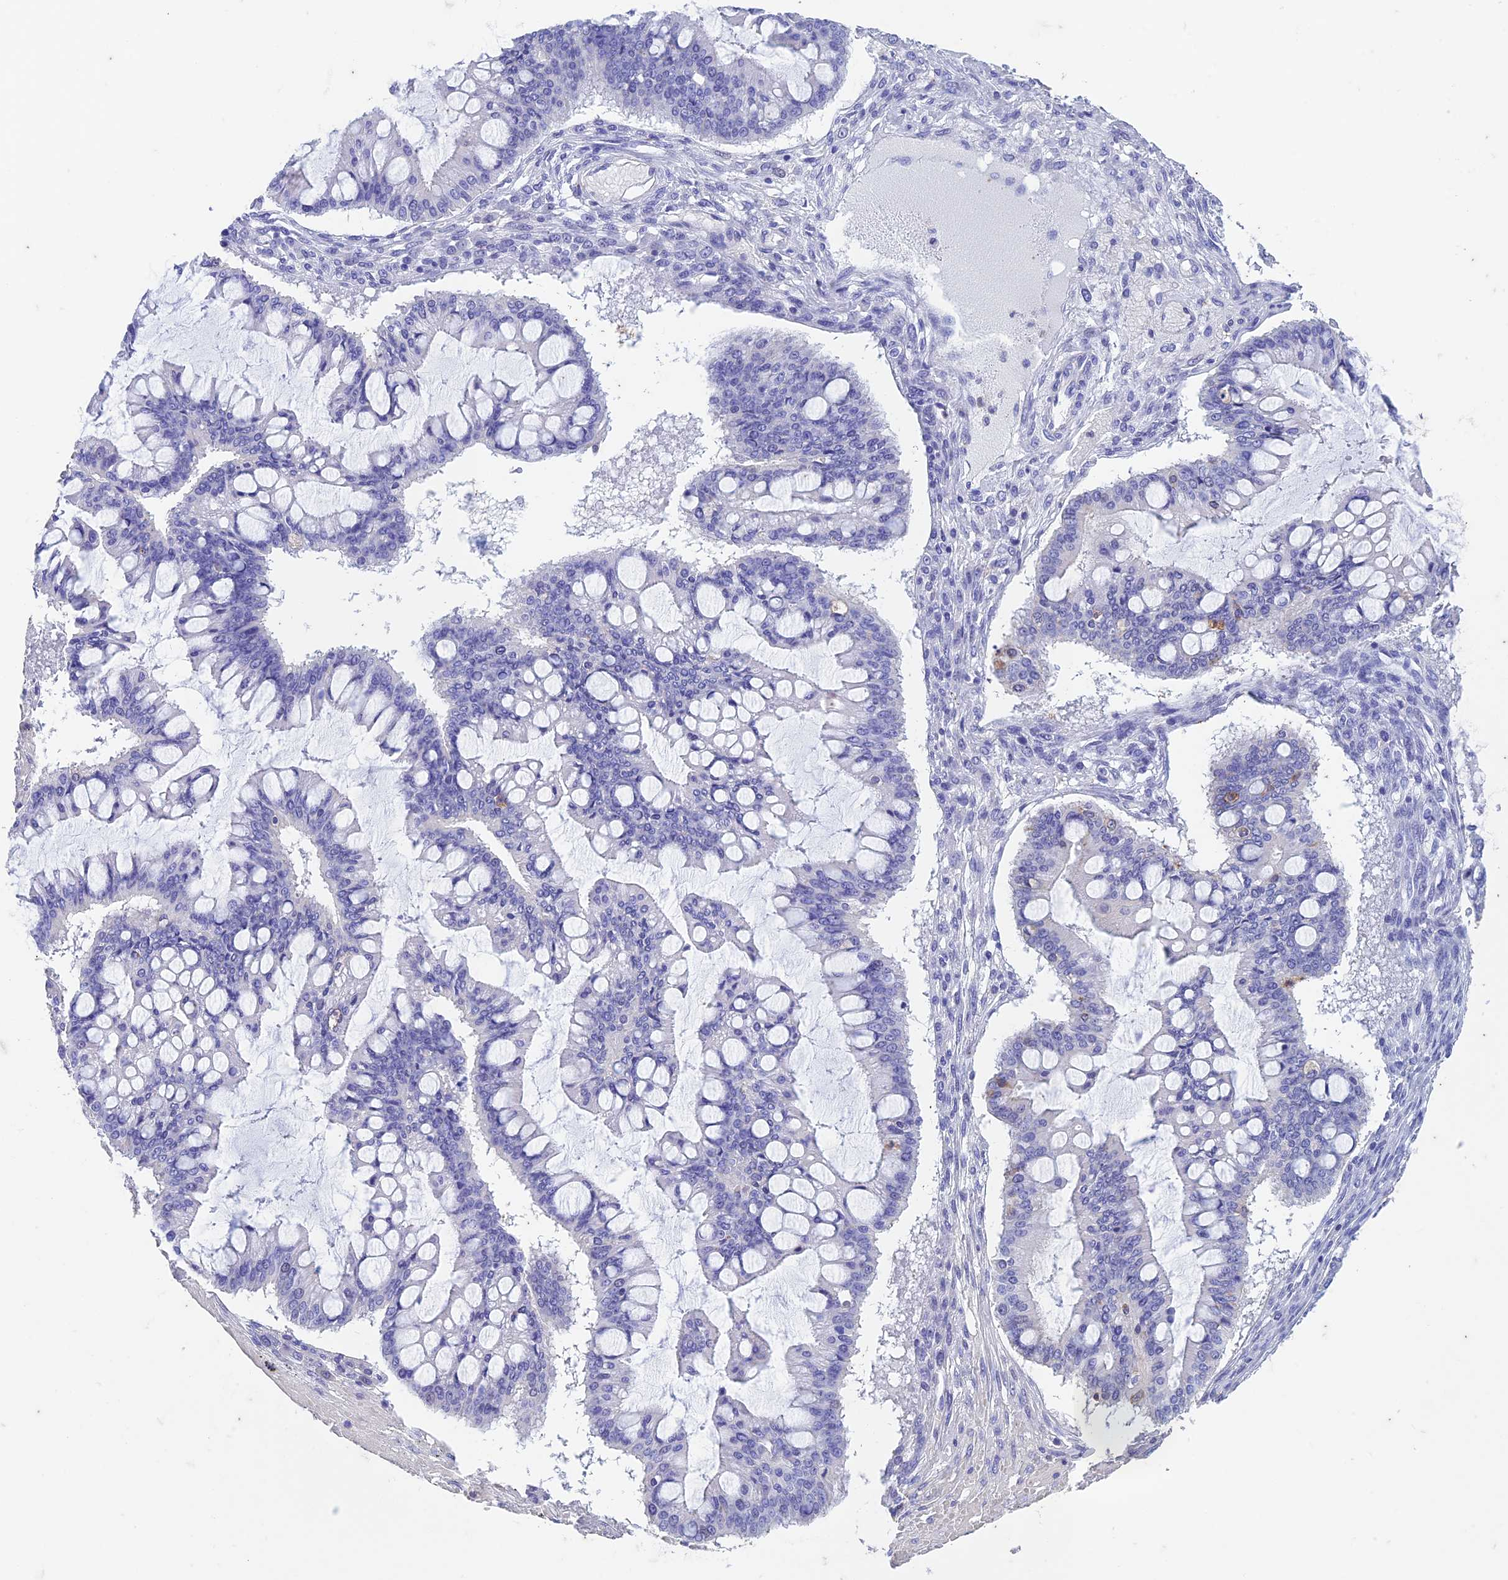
{"staining": {"intensity": "negative", "quantity": "none", "location": "none"}, "tissue": "ovarian cancer", "cell_type": "Tumor cells", "image_type": "cancer", "snomed": [{"axis": "morphology", "description": "Cystadenocarcinoma, mucinous, NOS"}, {"axis": "topography", "description": "Ovary"}], "caption": "Protein analysis of ovarian mucinous cystadenocarcinoma displays no significant staining in tumor cells.", "gene": "FGF7", "patient": {"sex": "female", "age": 73}}